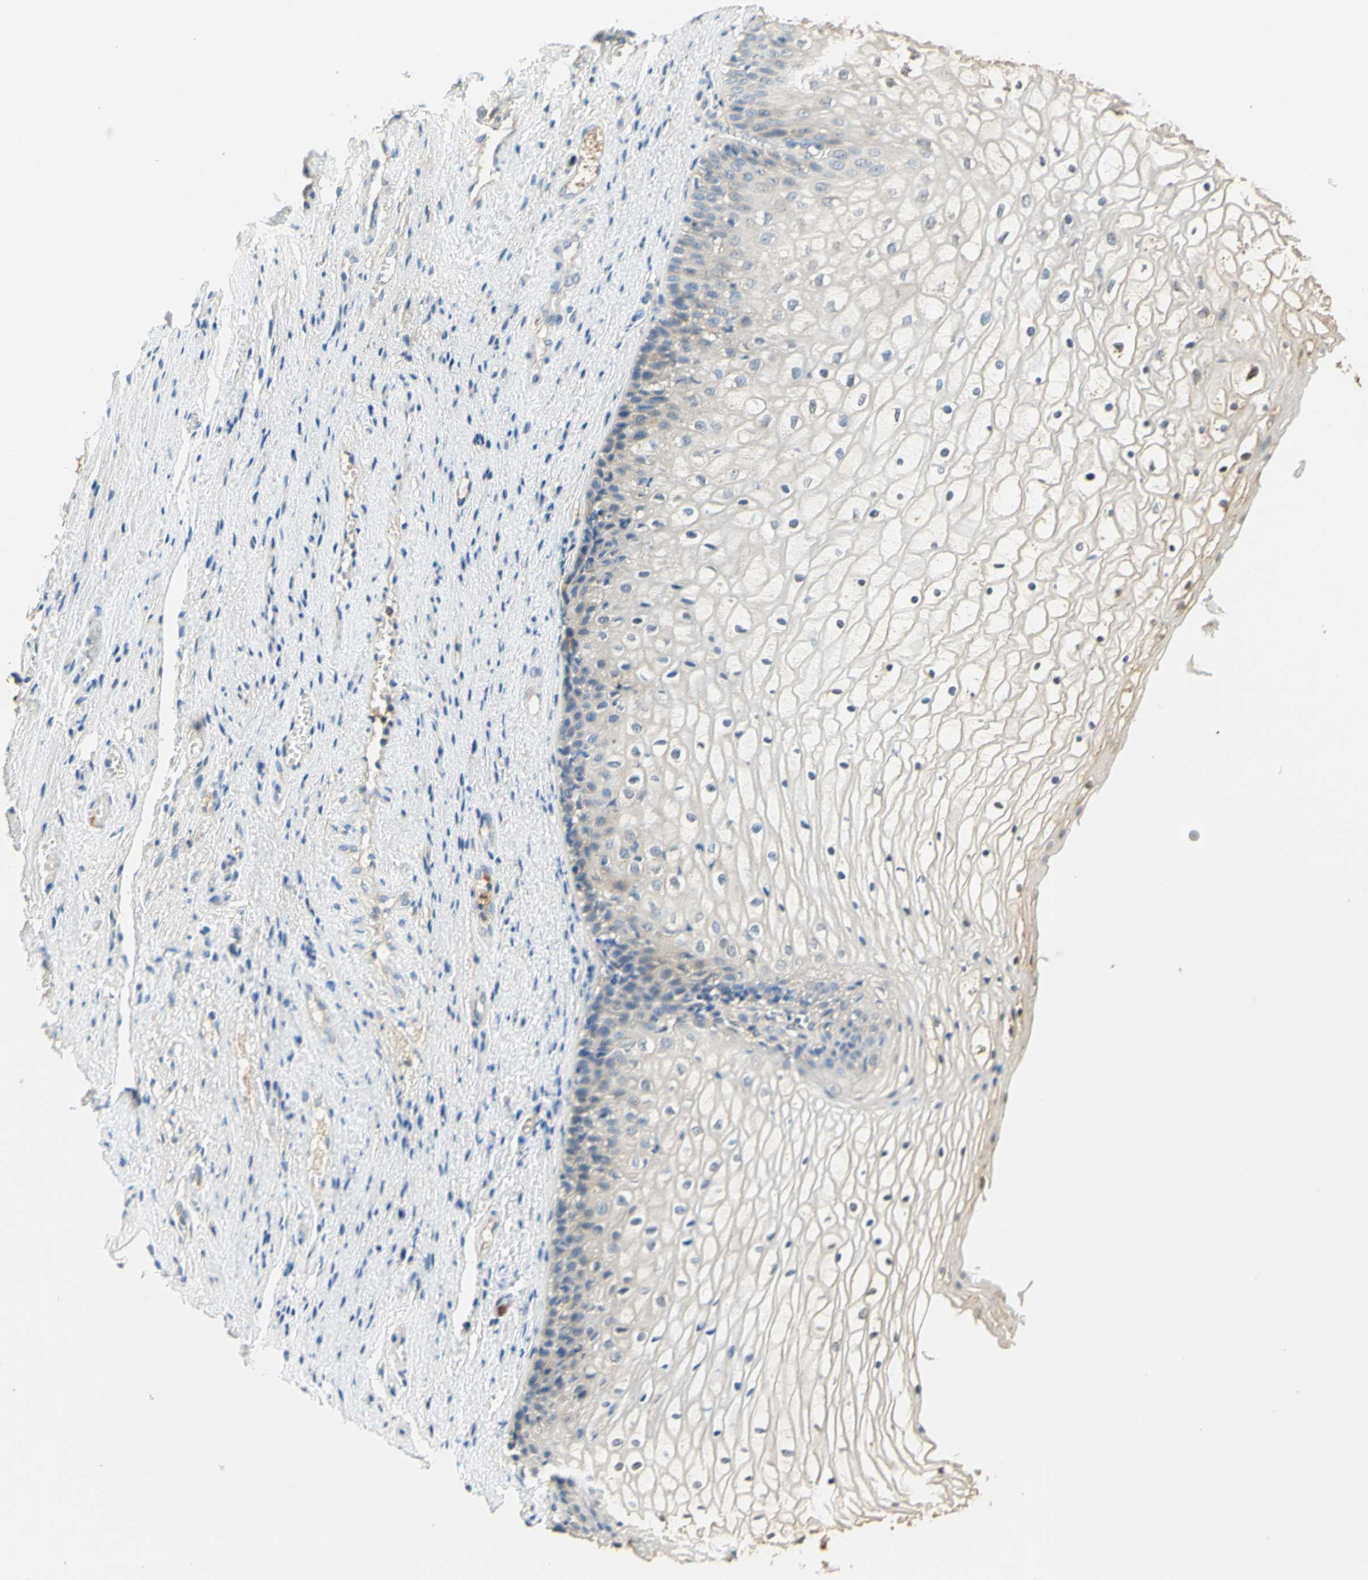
{"staining": {"intensity": "negative", "quantity": "none", "location": "none"}, "tissue": "vagina", "cell_type": "Squamous epithelial cells", "image_type": "normal", "snomed": [{"axis": "morphology", "description": "Normal tissue, NOS"}, {"axis": "topography", "description": "Vagina"}], "caption": "The IHC micrograph has no significant expression in squamous epithelial cells of vagina.", "gene": "ENTREP2", "patient": {"sex": "female", "age": 34}}